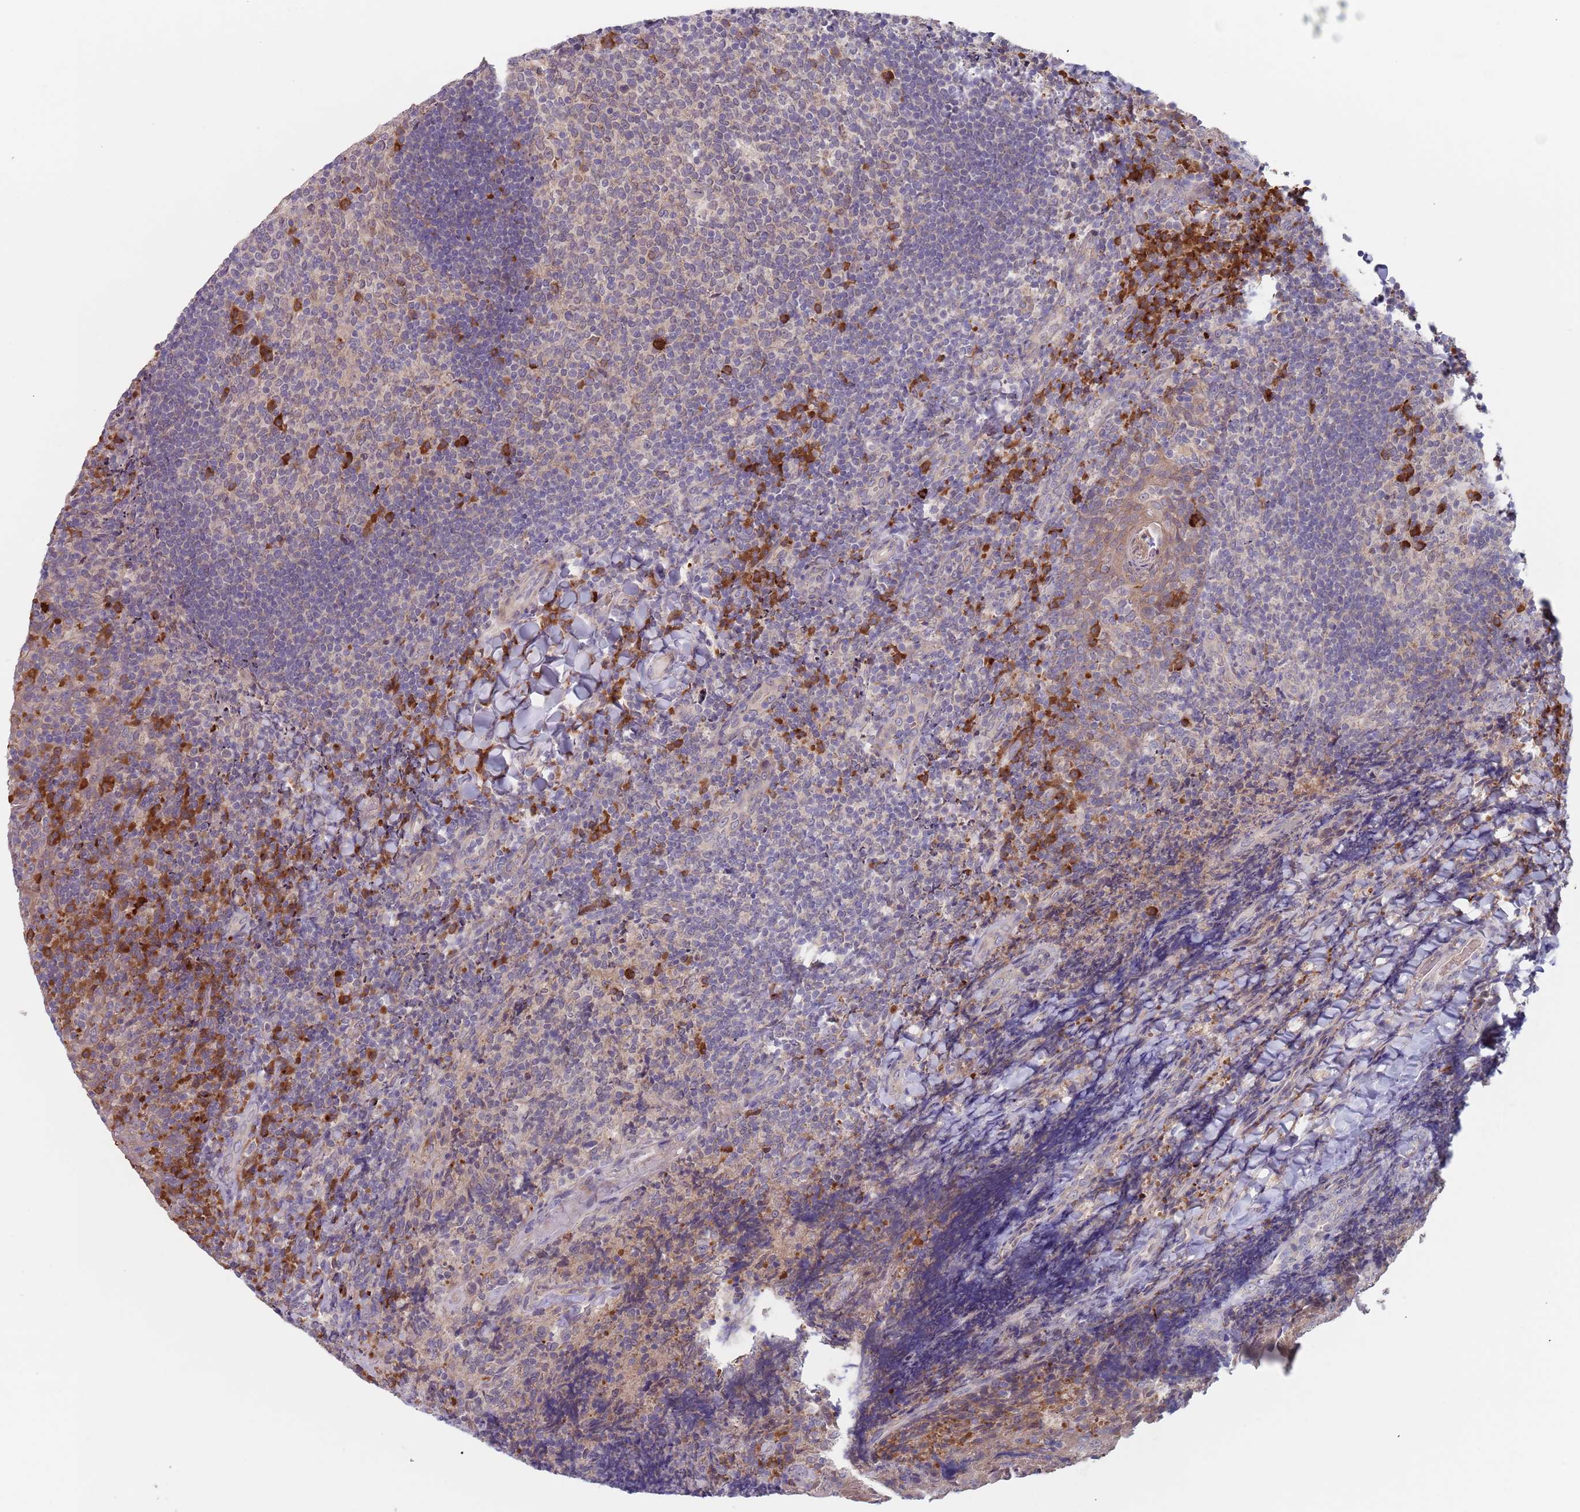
{"staining": {"intensity": "strong", "quantity": "<25%", "location": "cytoplasmic/membranous"}, "tissue": "tonsil", "cell_type": "Germinal center cells", "image_type": "normal", "snomed": [{"axis": "morphology", "description": "Normal tissue, NOS"}, {"axis": "topography", "description": "Tonsil"}], "caption": "High-power microscopy captured an immunohistochemistry (IHC) photomicrograph of unremarkable tonsil, revealing strong cytoplasmic/membranous staining in approximately <25% of germinal center cells.", "gene": "ZNF140", "patient": {"sex": "female", "age": 10}}